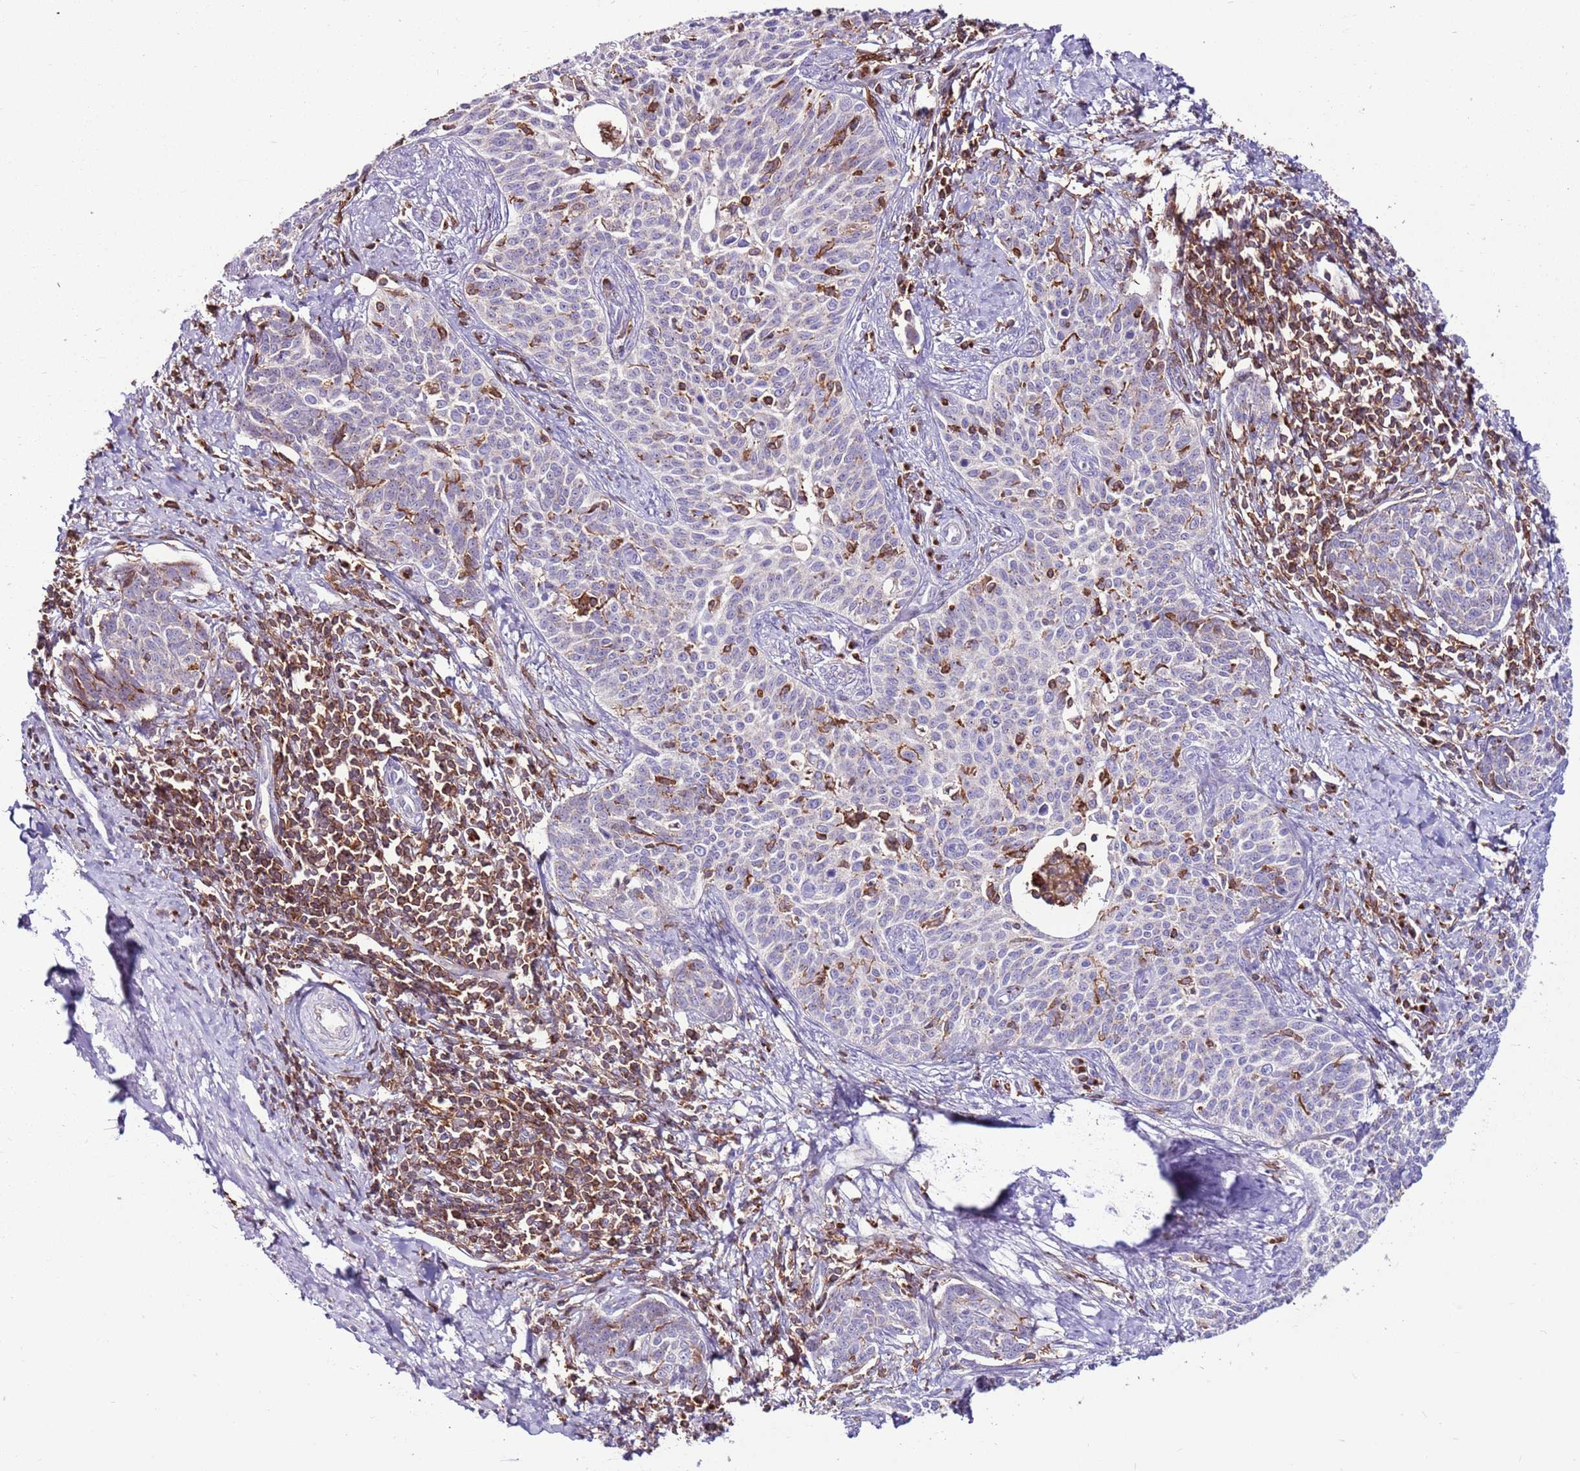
{"staining": {"intensity": "weak", "quantity": "<25%", "location": "cytoplasmic/membranous"}, "tissue": "cervical cancer", "cell_type": "Tumor cells", "image_type": "cancer", "snomed": [{"axis": "morphology", "description": "Squamous cell carcinoma, NOS"}, {"axis": "topography", "description": "Cervix"}], "caption": "Cervical squamous cell carcinoma stained for a protein using immunohistochemistry displays no staining tumor cells.", "gene": "ZSWIM1", "patient": {"sex": "female", "age": 39}}